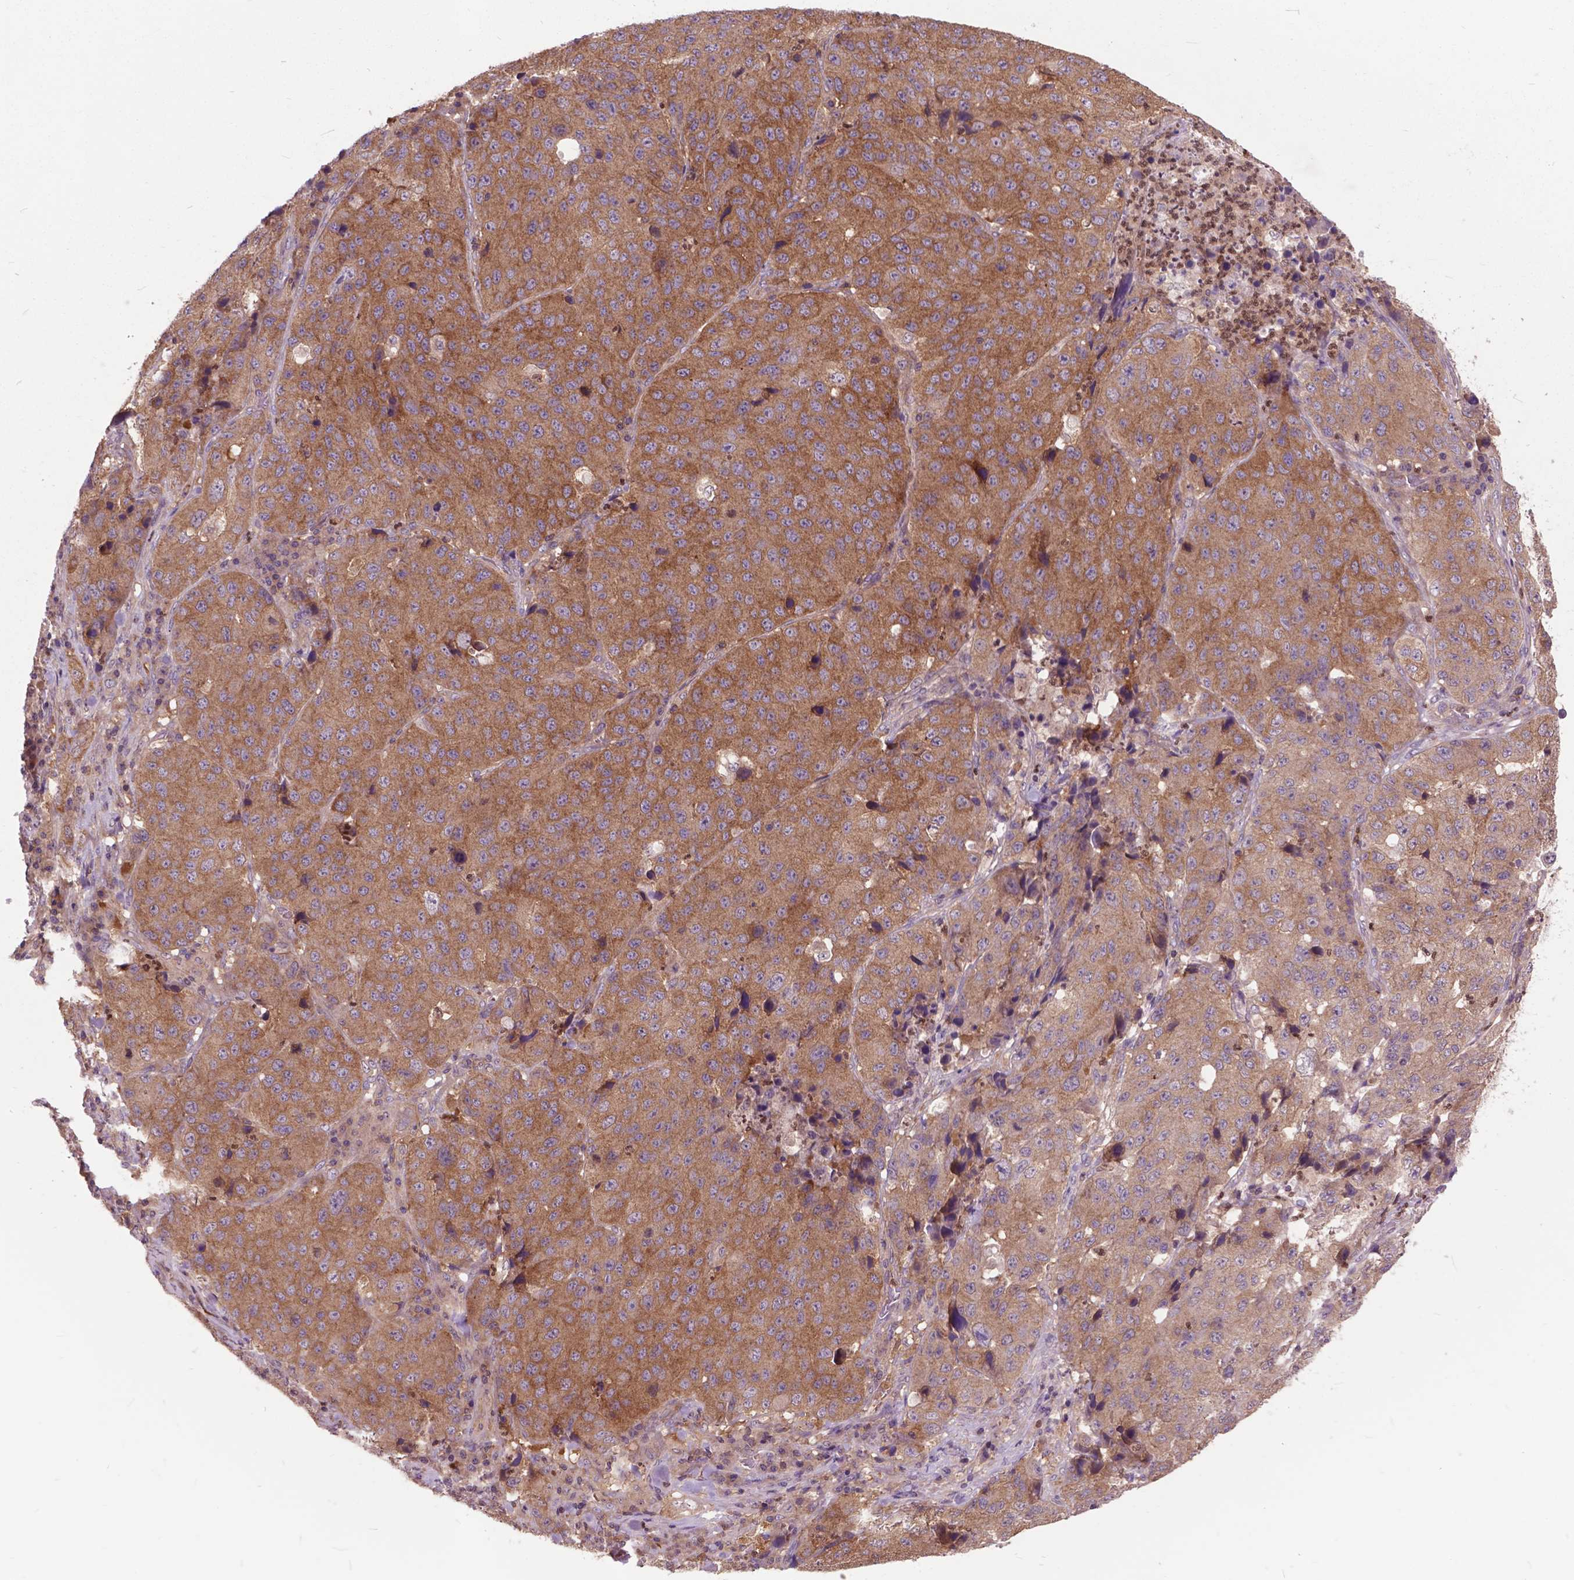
{"staining": {"intensity": "moderate", "quantity": ">75%", "location": "cytoplasmic/membranous"}, "tissue": "stomach cancer", "cell_type": "Tumor cells", "image_type": "cancer", "snomed": [{"axis": "morphology", "description": "Adenocarcinoma, NOS"}, {"axis": "topography", "description": "Stomach"}], "caption": "Immunohistochemical staining of stomach cancer (adenocarcinoma) reveals moderate cytoplasmic/membranous protein staining in about >75% of tumor cells.", "gene": "ARAF", "patient": {"sex": "male", "age": 71}}